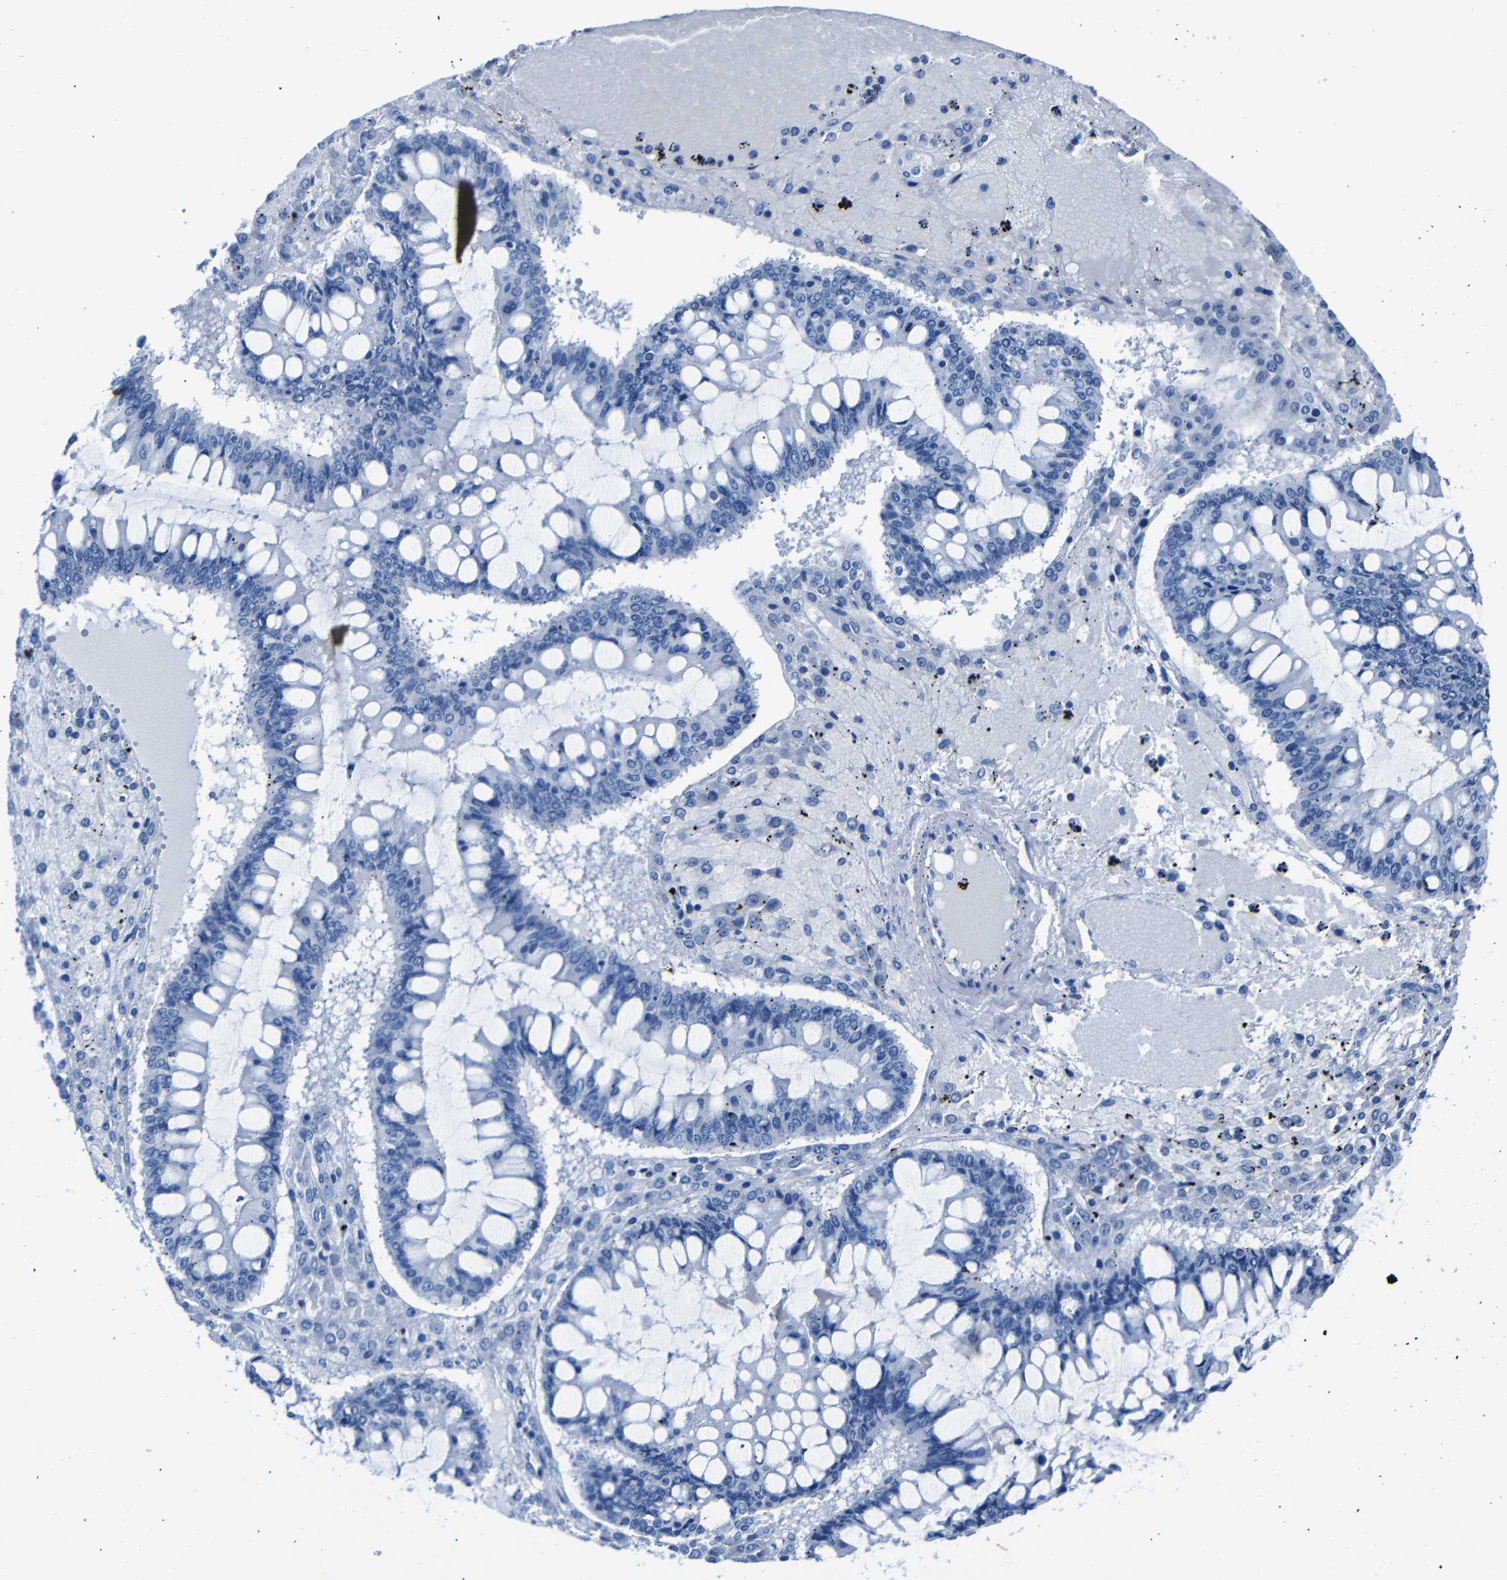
{"staining": {"intensity": "negative", "quantity": "none", "location": "none"}, "tissue": "ovarian cancer", "cell_type": "Tumor cells", "image_type": "cancer", "snomed": [{"axis": "morphology", "description": "Cystadenocarcinoma, mucinous, NOS"}, {"axis": "topography", "description": "Ovary"}], "caption": "Immunohistochemistry (IHC) micrograph of human ovarian cancer (mucinous cystadenocarcinoma) stained for a protein (brown), which displays no positivity in tumor cells.", "gene": "CLDN11", "patient": {"sex": "female", "age": 73}}